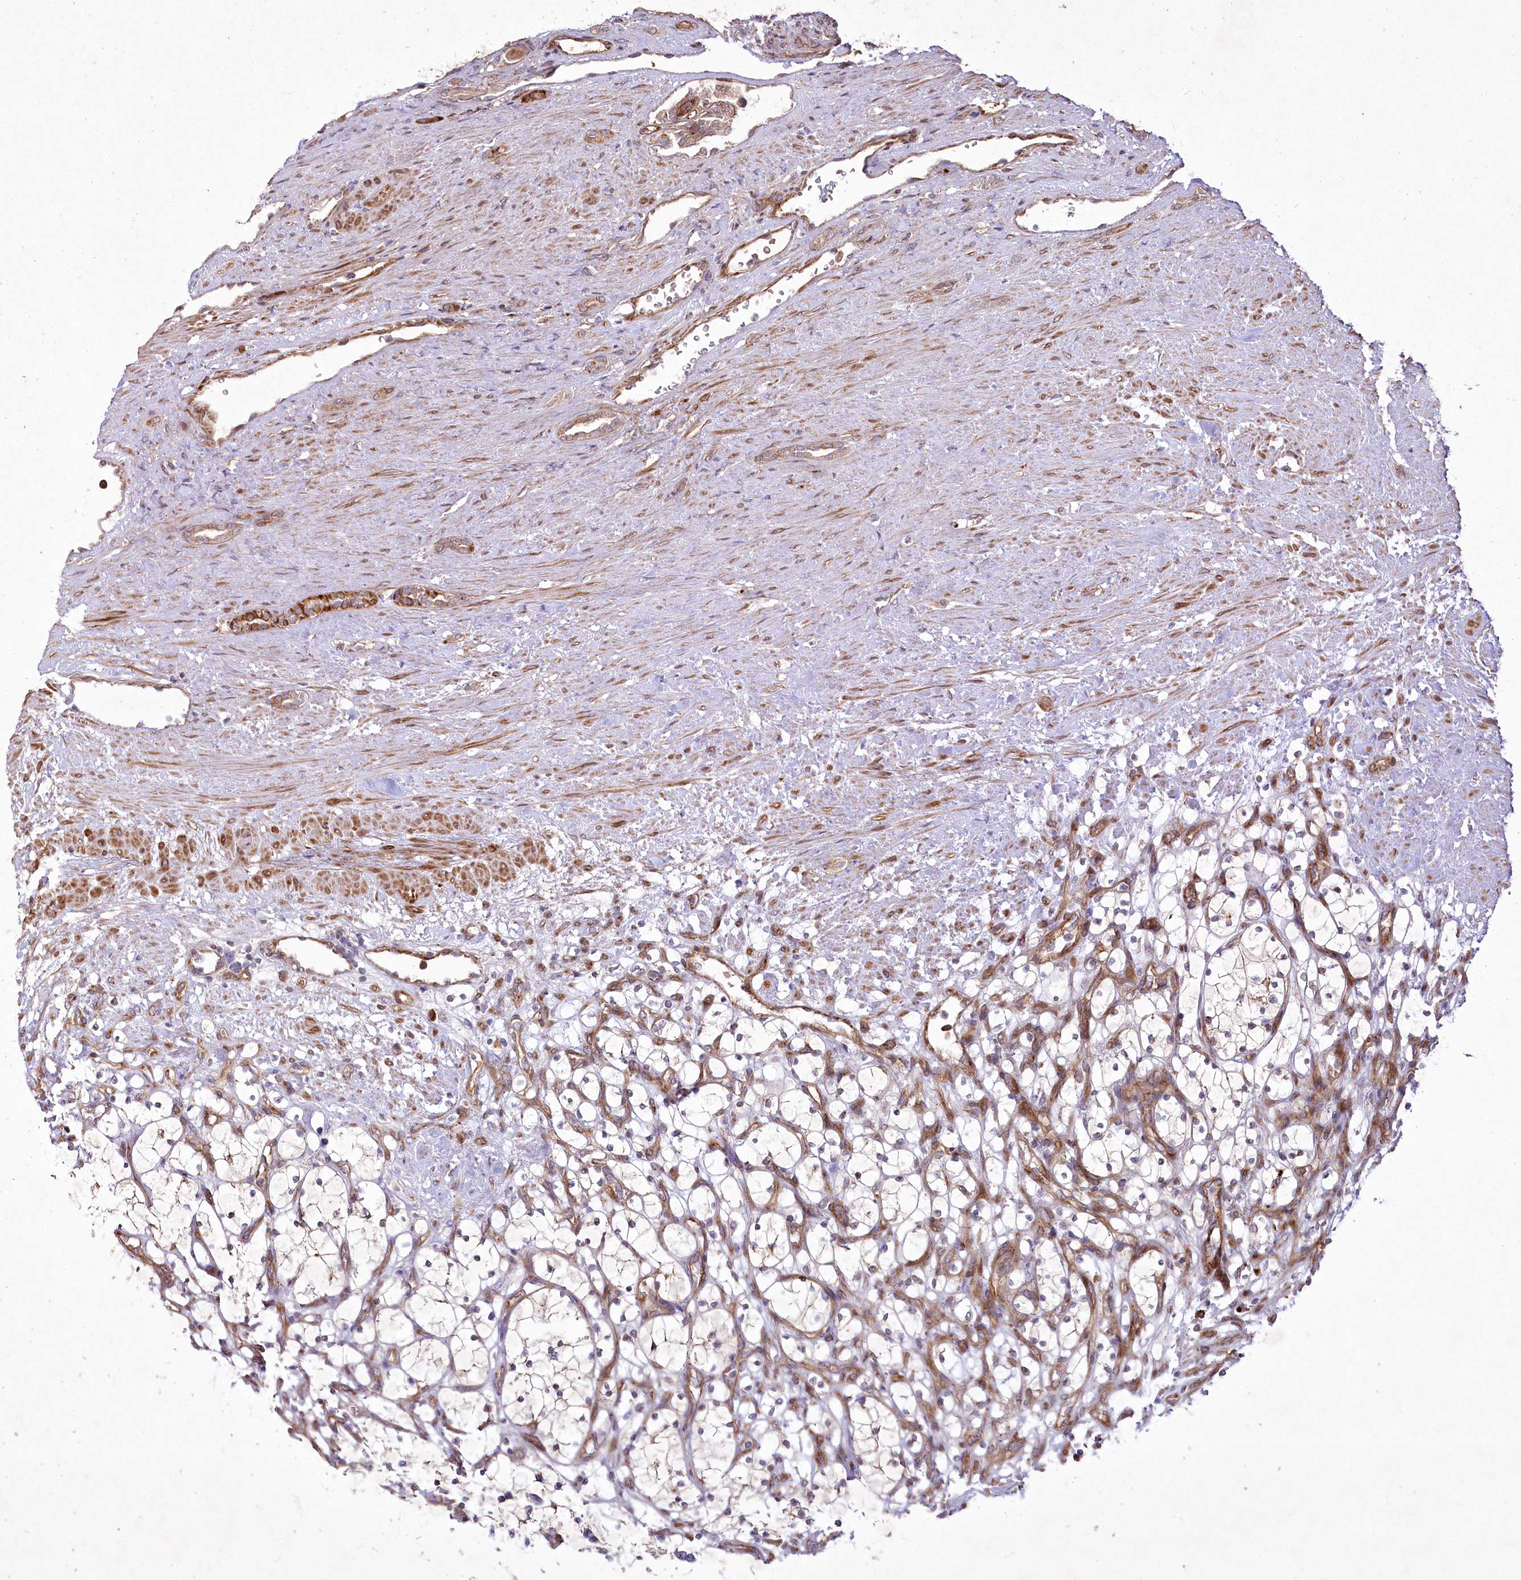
{"staining": {"intensity": "weak", "quantity": "<25%", "location": "cytoplasmic/membranous"}, "tissue": "renal cancer", "cell_type": "Tumor cells", "image_type": "cancer", "snomed": [{"axis": "morphology", "description": "Adenocarcinoma, NOS"}, {"axis": "topography", "description": "Kidney"}], "caption": "DAB (3,3'-diaminobenzidine) immunohistochemical staining of human adenocarcinoma (renal) exhibits no significant expression in tumor cells.", "gene": "PSTK", "patient": {"sex": "female", "age": 69}}